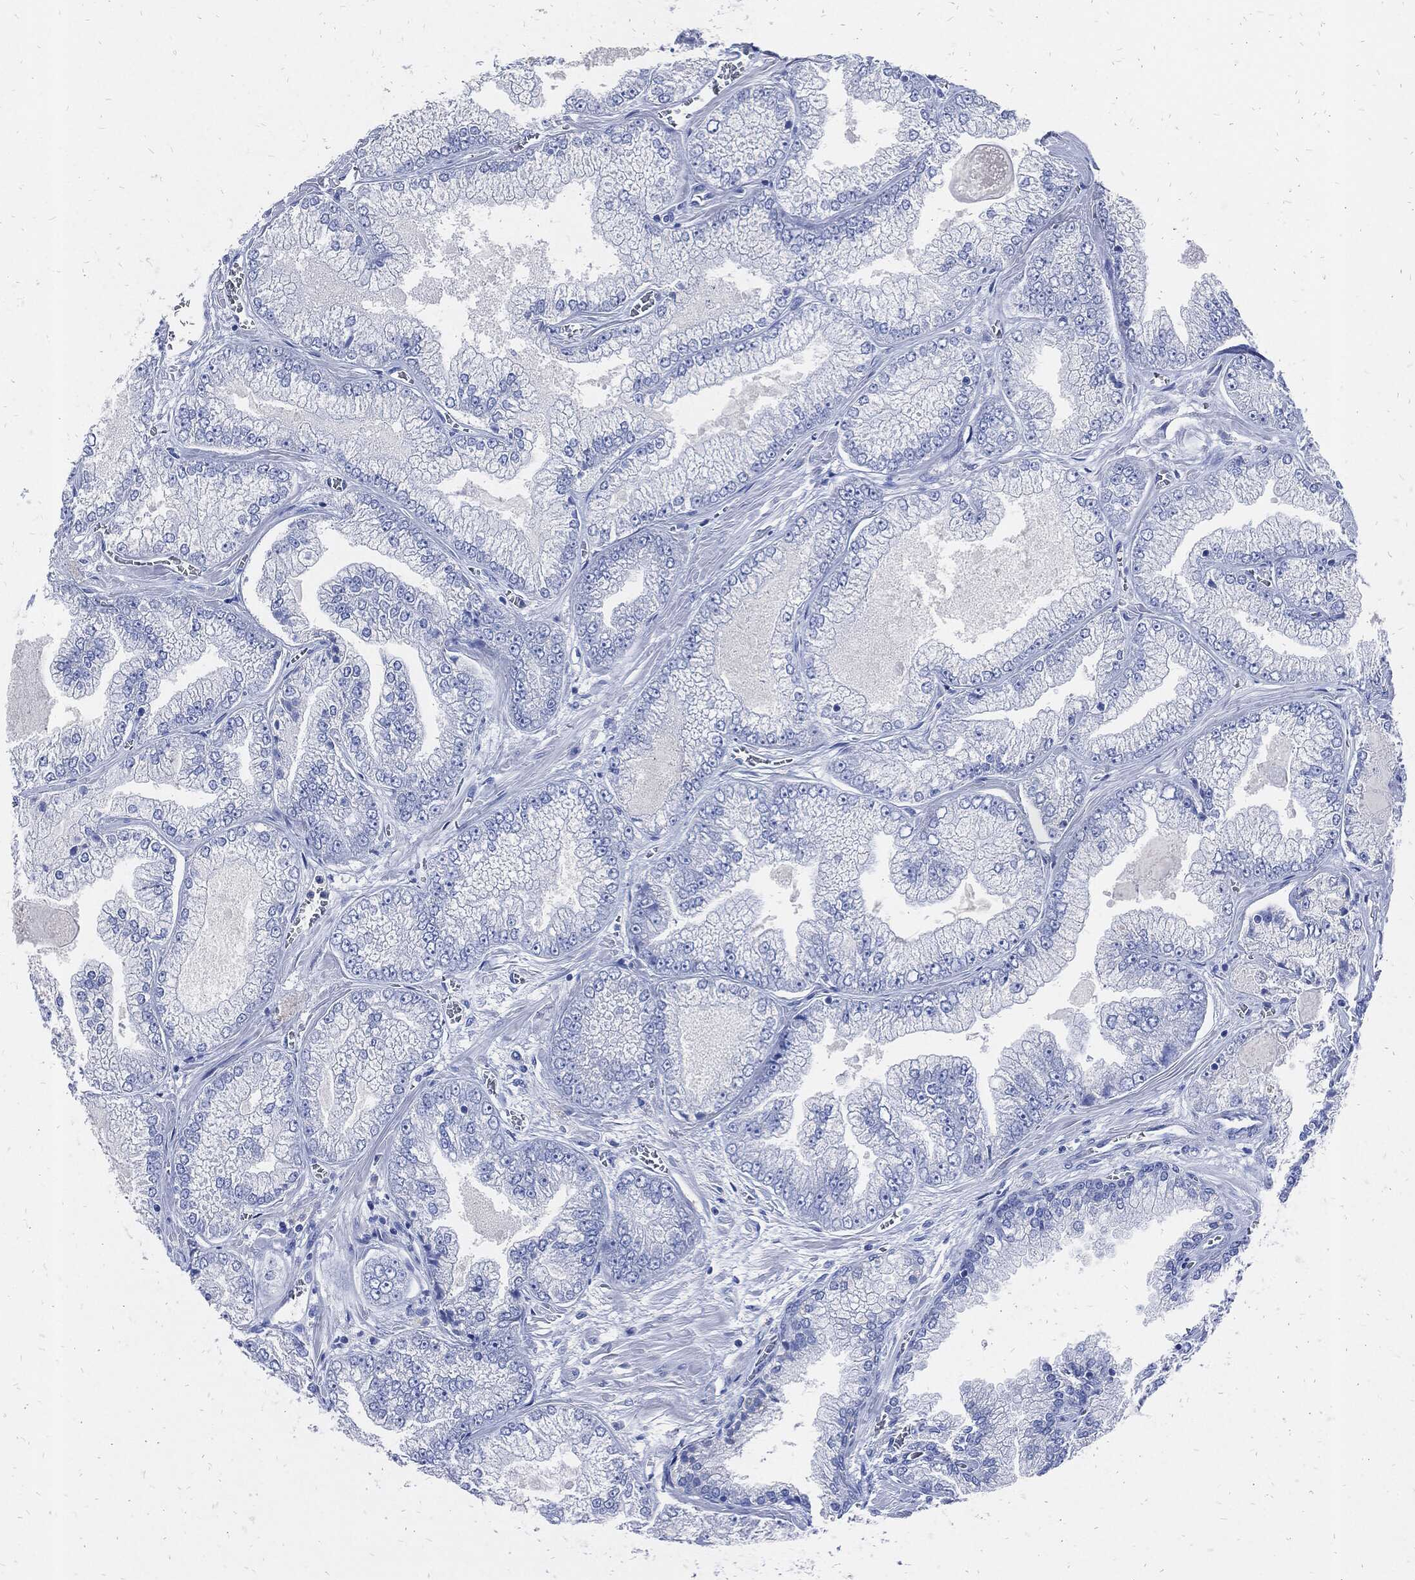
{"staining": {"intensity": "negative", "quantity": "none", "location": "none"}, "tissue": "prostate cancer", "cell_type": "Tumor cells", "image_type": "cancer", "snomed": [{"axis": "morphology", "description": "Adenocarcinoma, Low grade"}, {"axis": "topography", "description": "Prostate"}], "caption": "Adenocarcinoma (low-grade) (prostate) was stained to show a protein in brown. There is no significant positivity in tumor cells.", "gene": "FABP4", "patient": {"sex": "male", "age": 57}}